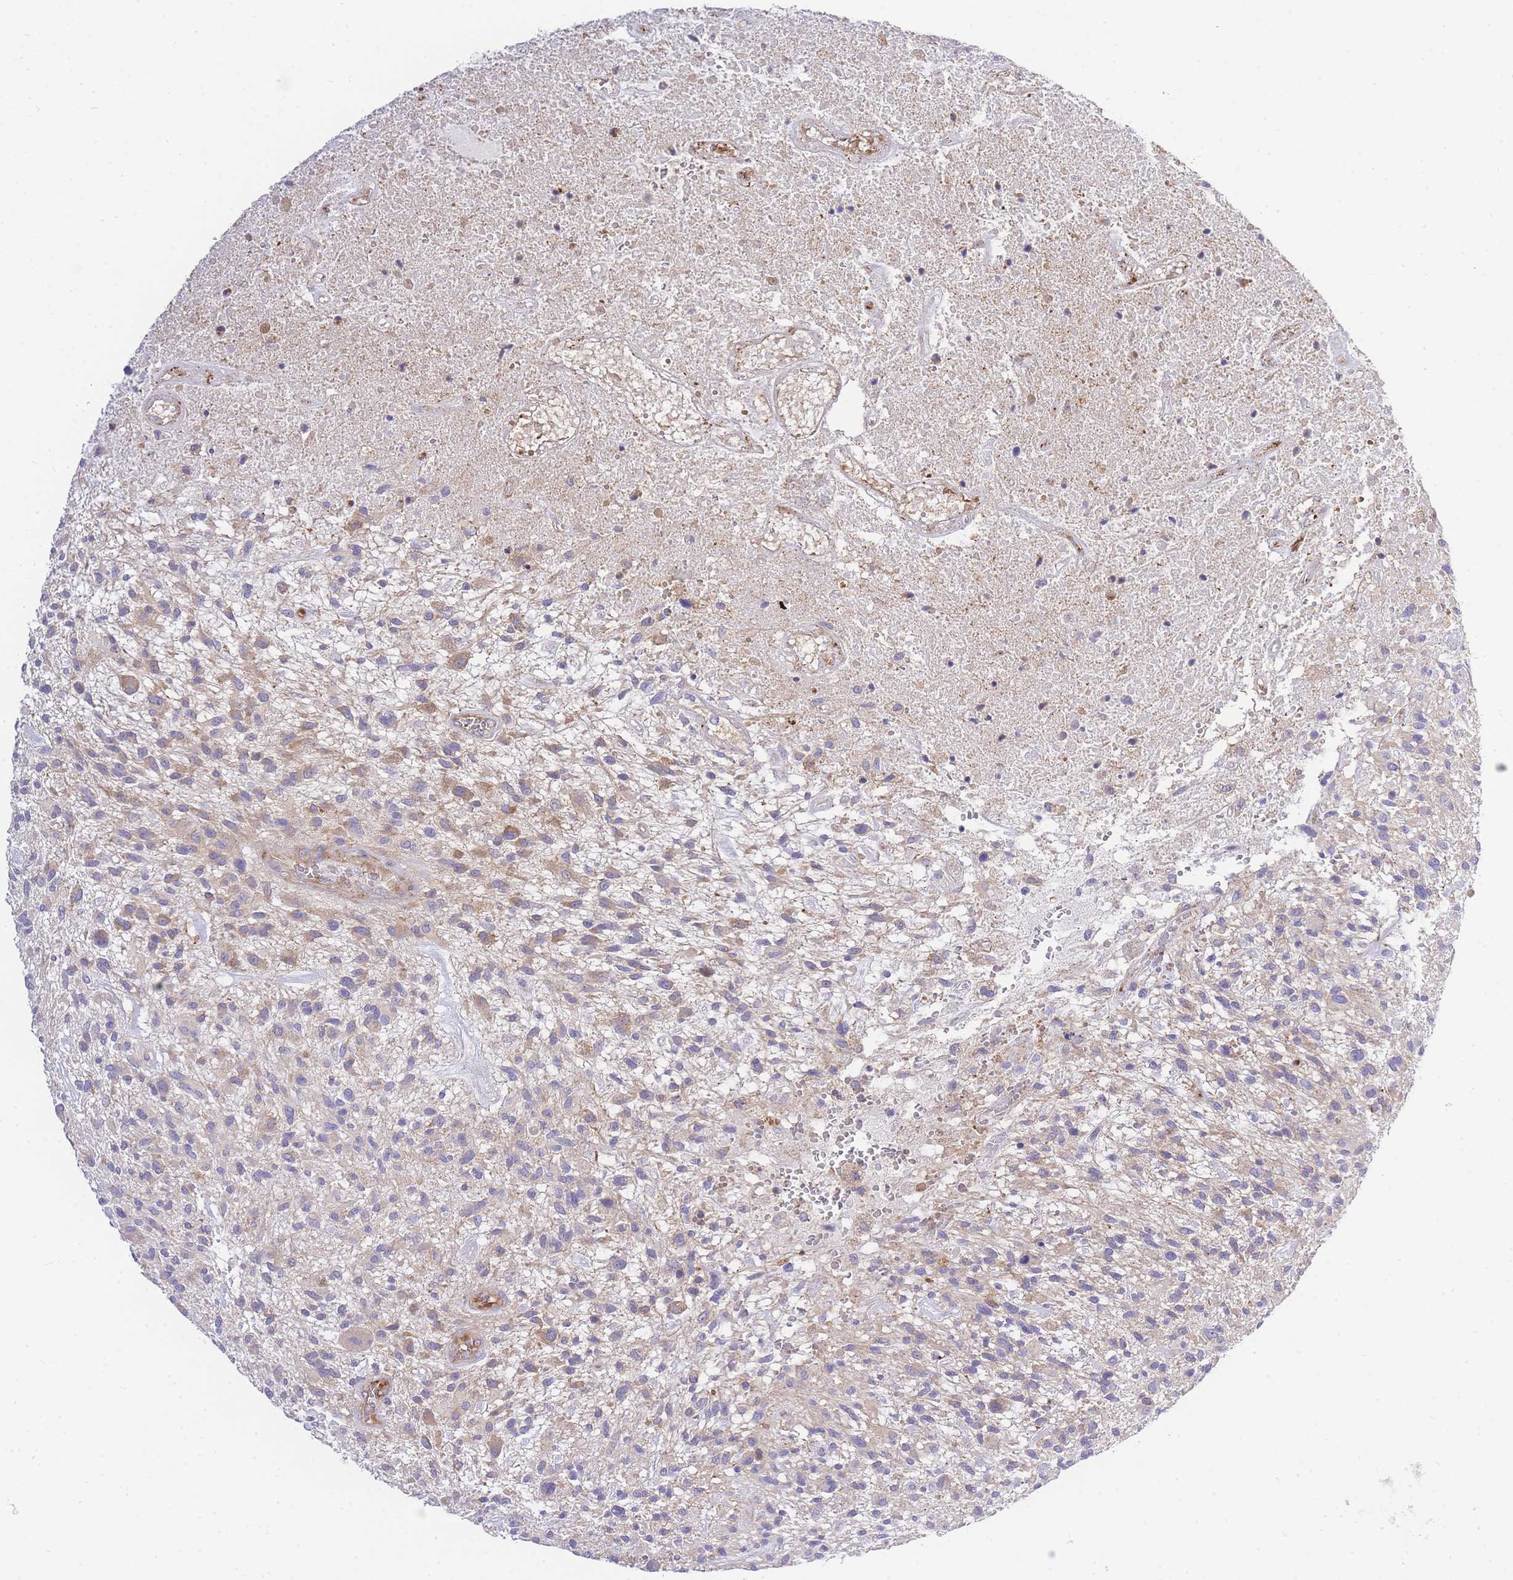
{"staining": {"intensity": "weak", "quantity": "<25%", "location": "cytoplasmic/membranous"}, "tissue": "glioma", "cell_type": "Tumor cells", "image_type": "cancer", "snomed": [{"axis": "morphology", "description": "Glioma, malignant, High grade"}, {"axis": "topography", "description": "Brain"}], "caption": "An image of glioma stained for a protein shows no brown staining in tumor cells.", "gene": "INSYN2B", "patient": {"sex": "male", "age": 47}}